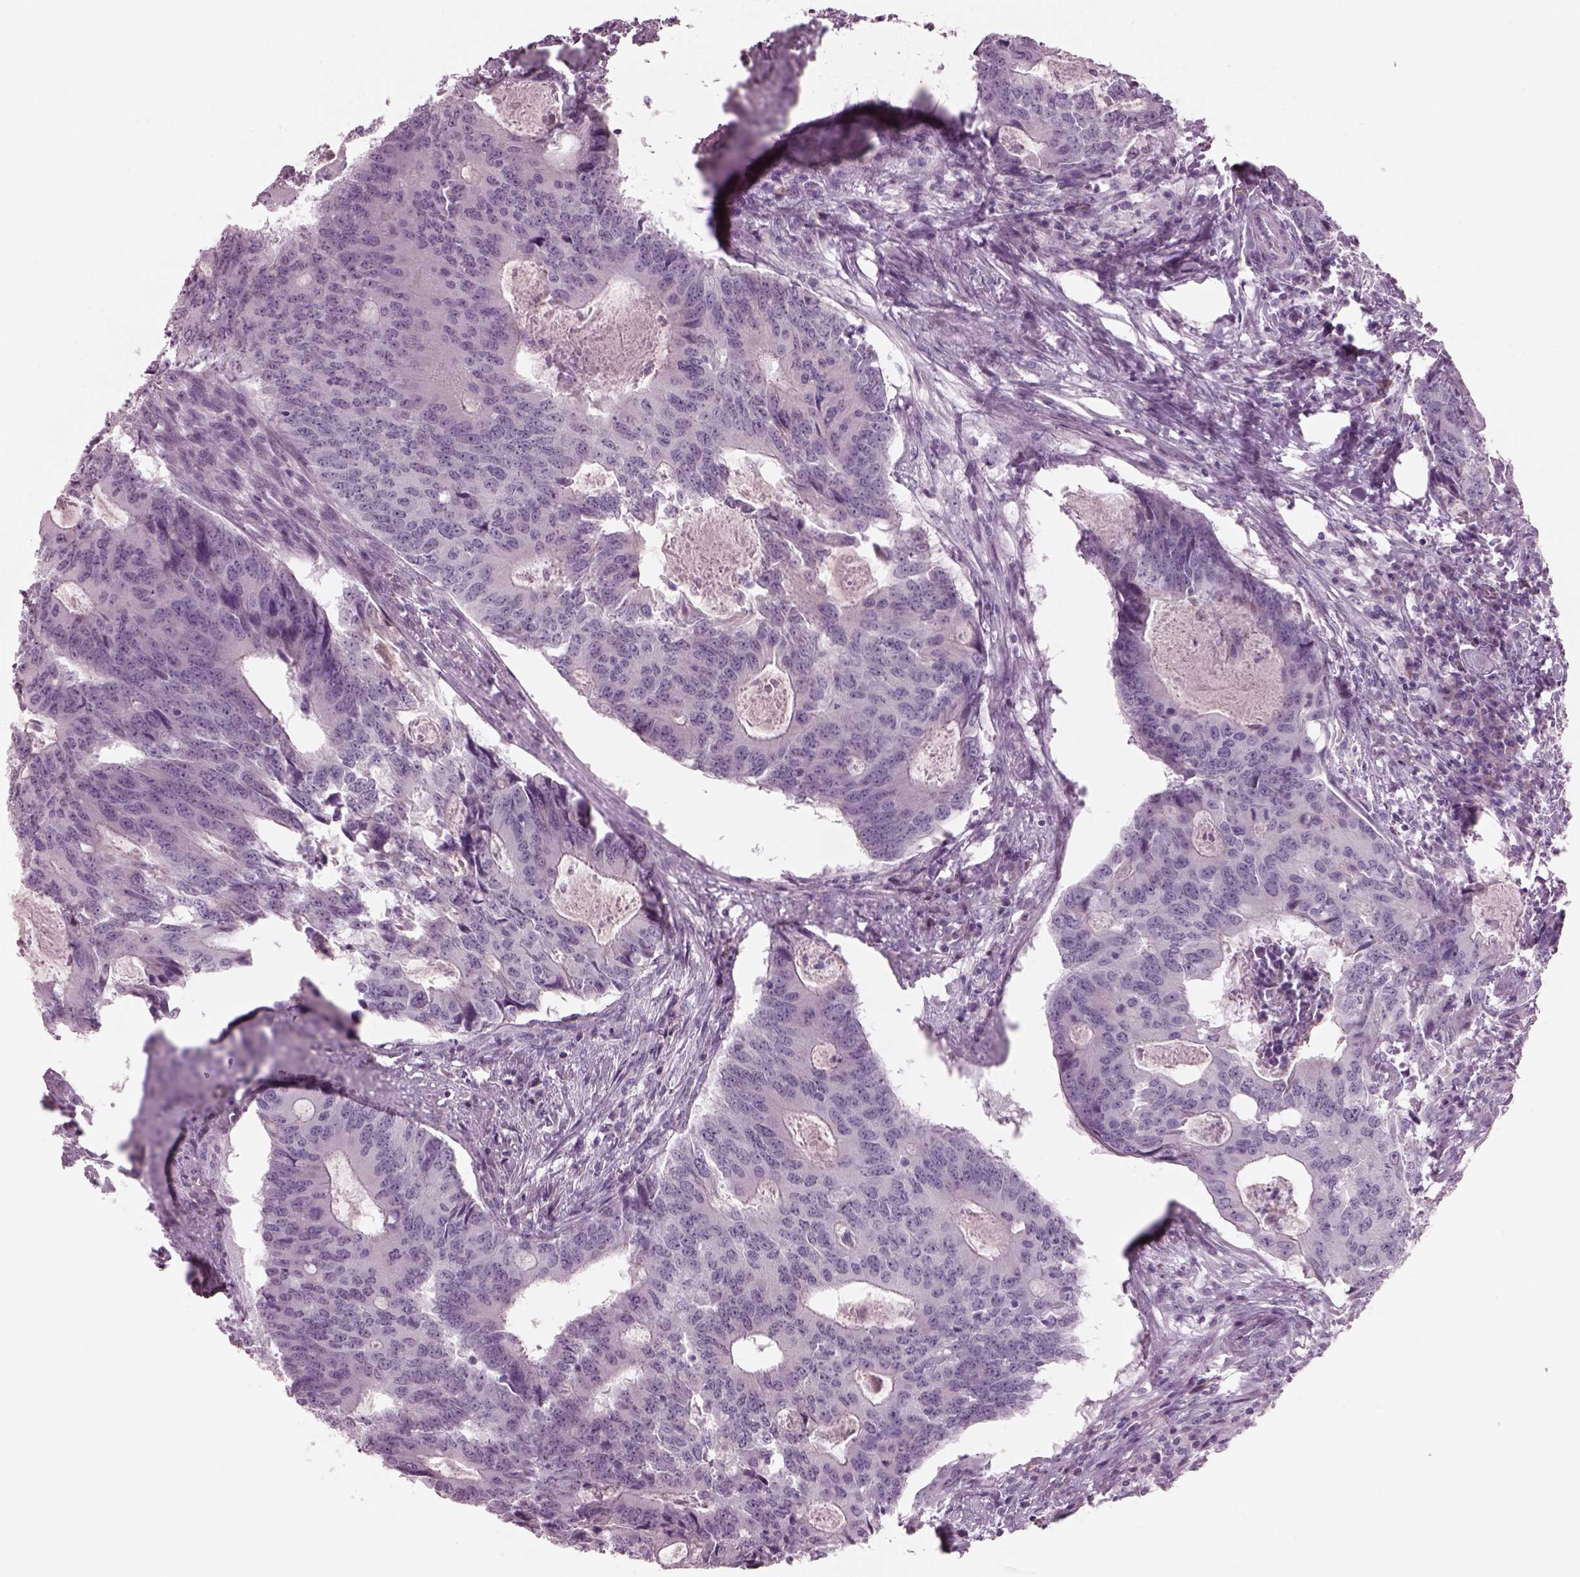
{"staining": {"intensity": "negative", "quantity": "none", "location": "none"}, "tissue": "colorectal cancer", "cell_type": "Tumor cells", "image_type": "cancer", "snomed": [{"axis": "morphology", "description": "Adenocarcinoma, NOS"}, {"axis": "topography", "description": "Colon"}], "caption": "This is a photomicrograph of IHC staining of adenocarcinoma (colorectal), which shows no staining in tumor cells. (DAB IHC with hematoxylin counter stain).", "gene": "CYLC1", "patient": {"sex": "male", "age": 67}}